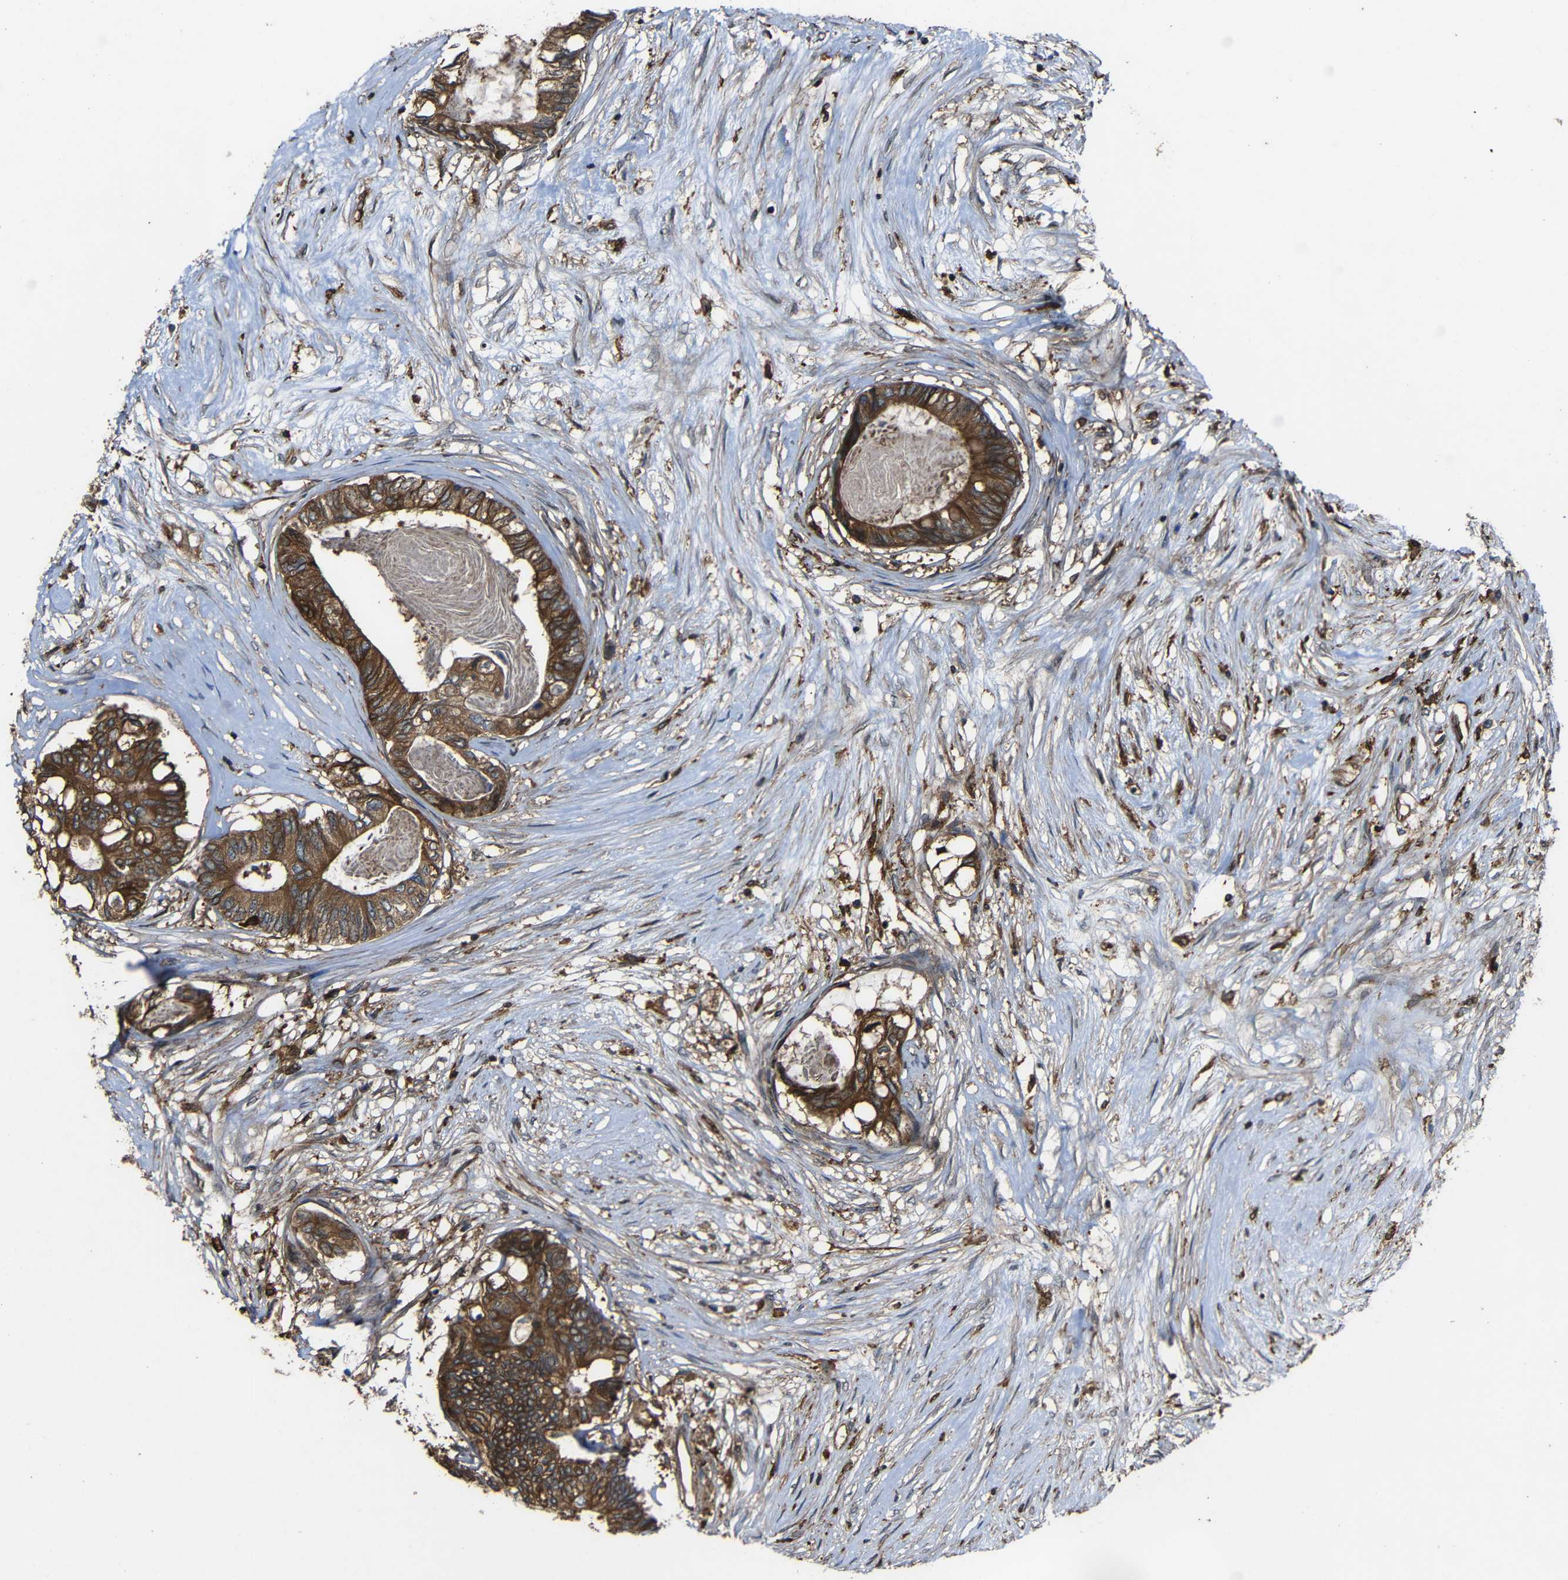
{"staining": {"intensity": "moderate", "quantity": ">75%", "location": "cytoplasmic/membranous"}, "tissue": "colorectal cancer", "cell_type": "Tumor cells", "image_type": "cancer", "snomed": [{"axis": "morphology", "description": "Adenocarcinoma, NOS"}, {"axis": "topography", "description": "Rectum"}], "caption": "Protein staining displays moderate cytoplasmic/membranous expression in approximately >75% of tumor cells in colorectal adenocarcinoma. (Brightfield microscopy of DAB IHC at high magnification).", "gene": "TREM2", "patient": {"sex": "male", "age": 63}}